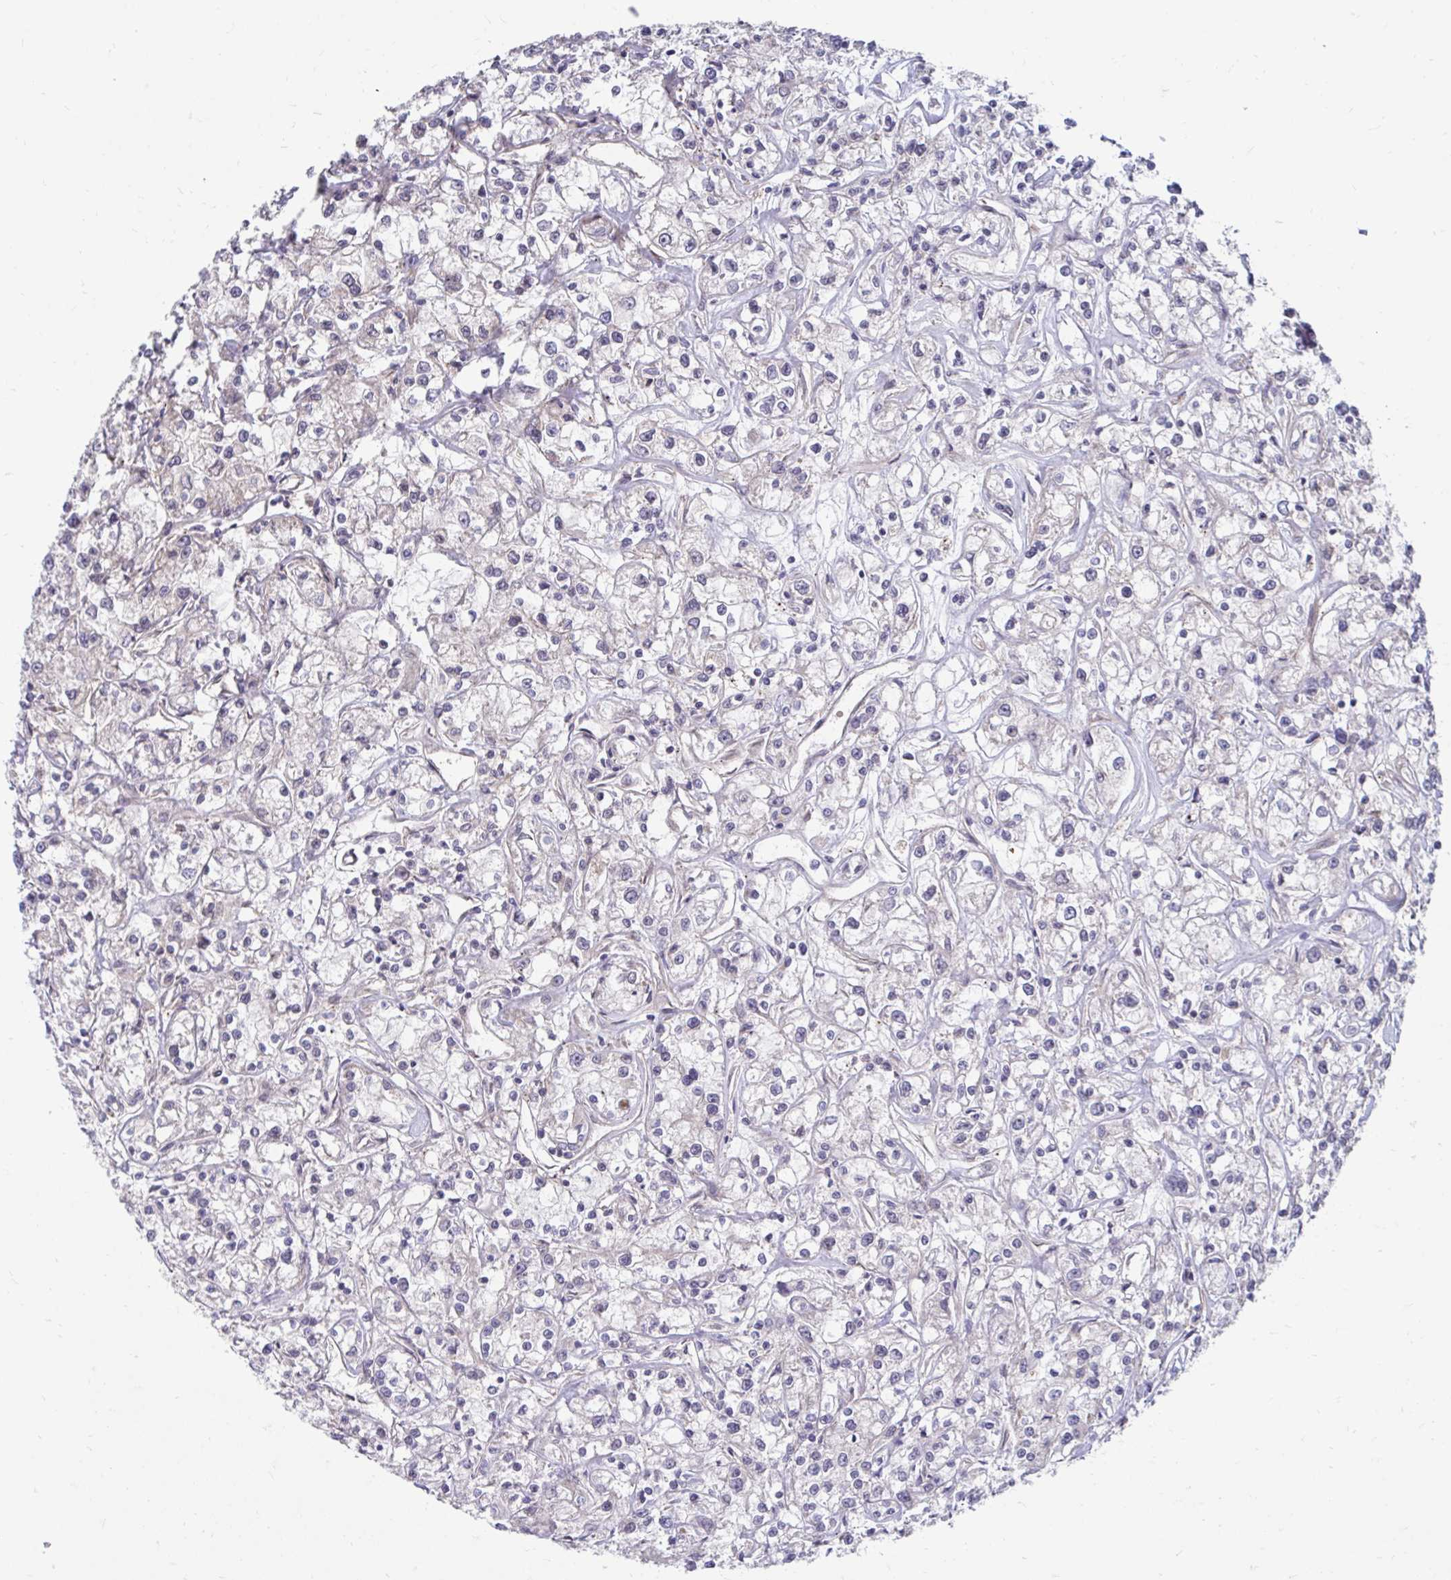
{"staining": {"intensity": "negative", "quantity": "none", "location": "none"}, "tissue": "renal cancer", "cell_type": "Tumor cells", "image_type": "cancer", "snomed": [{"axis": "morphology", "description": "Adenocarcinoma, NOS"}, {"axis": "topography", "description": "Kidney"}], "caption": "There is no significant expression in tumor cells of adenocarcinoma (renal).", "gene": "ITPR2", "patient": {"sex": "female", "age": 59}}